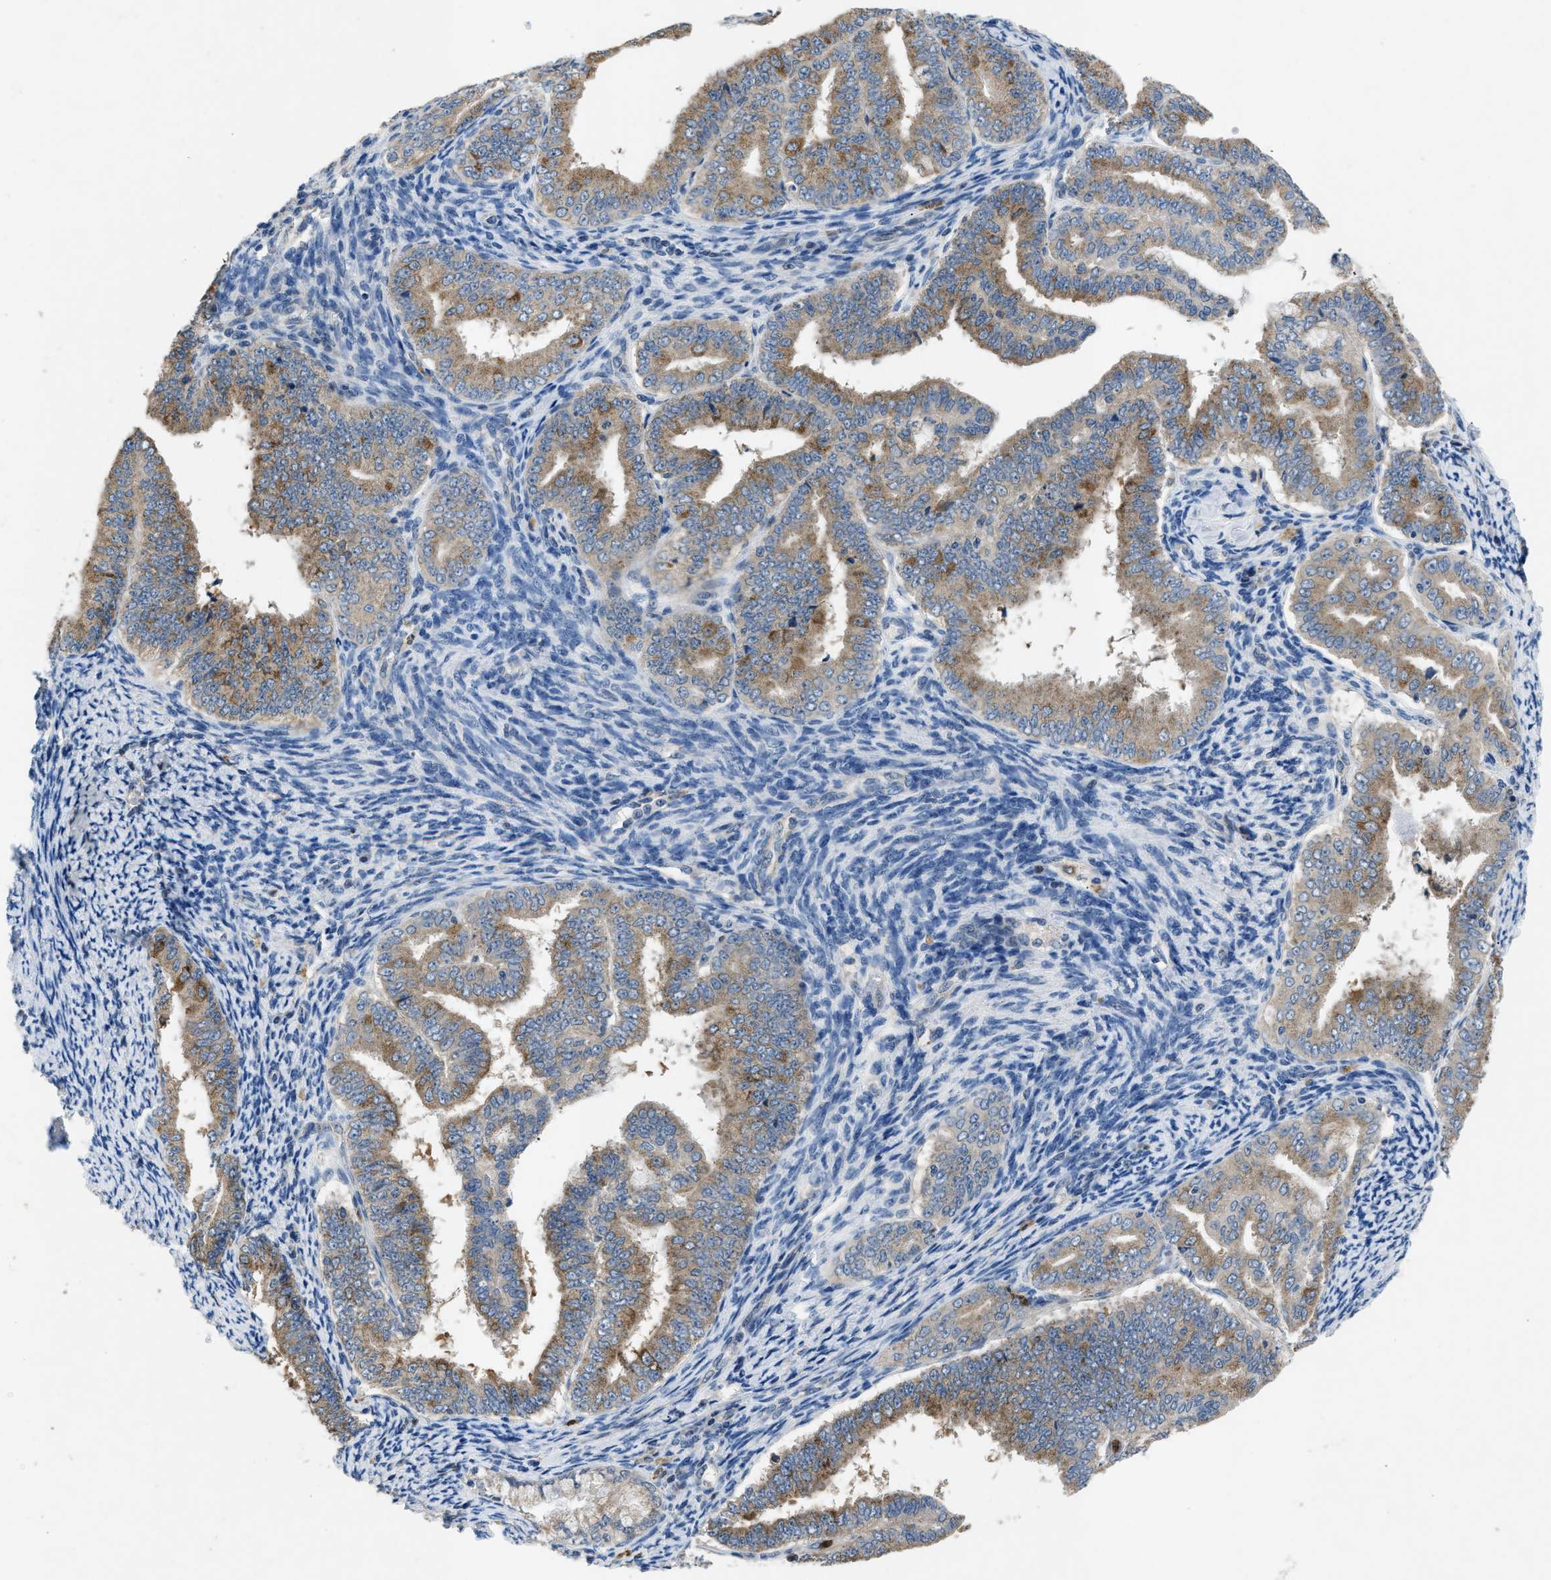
{"staining": {"intensity": "moderate", "quantity": ">75%", "location": "cytoplasmic/membranous"}, "tissue": "endometrial cancer", "cell_type": "Tumor cells", "image_type": "cancer", "snomed": [{"axis": "morphology", "description": "Adenocarcinoma, NOS"}, {"axis": "topography", "description": "Endometrium"}], "caption": "Adenocarcinoma (endometrial) tissue shows moderate cytoplasmic/membranous staining in approximately >75% of tumor cells", "gene": "TOMM34", "patient": {"sex": "female", "age": 63}}